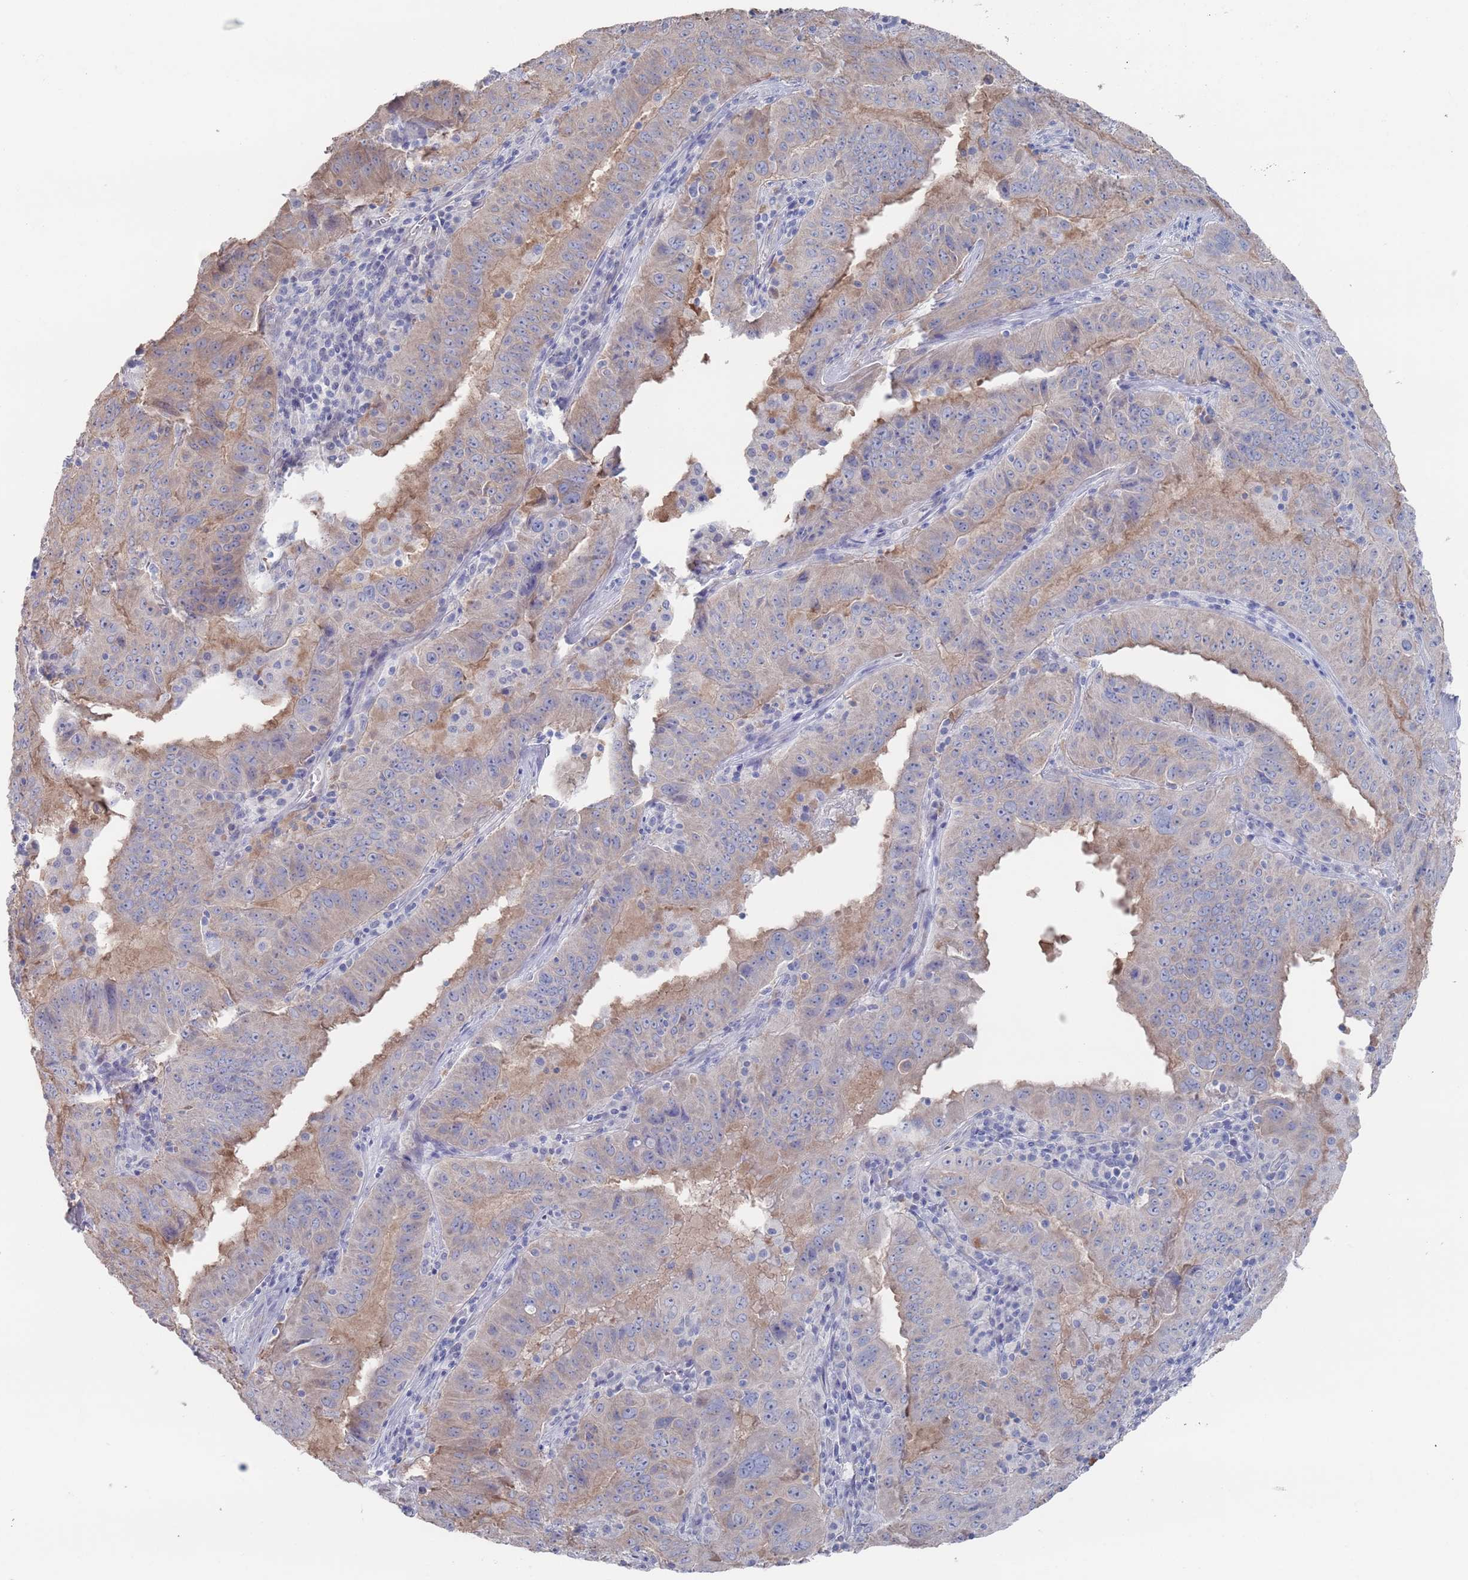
{"staining": {"intensity": "weak", "quantity": "25%-75%", "location": "cytoplasmic/membranous"}, "tissue": "pancreatic cancer", "cell_type": "Tumor cells", "image_type": "cancer", "snomed": [{"axis": "morphology", "description": "Adenocarcinoma, NOS"}, {"axis": "topography", "description": "Pancreas"}], "caption": "Human pancreatic cancer (adenocarcinoma) stained with a protein marker reveals weak staining in tumor cells.", "gene": "TMCO3", "patient": {"sex": "male", "age": 63}}